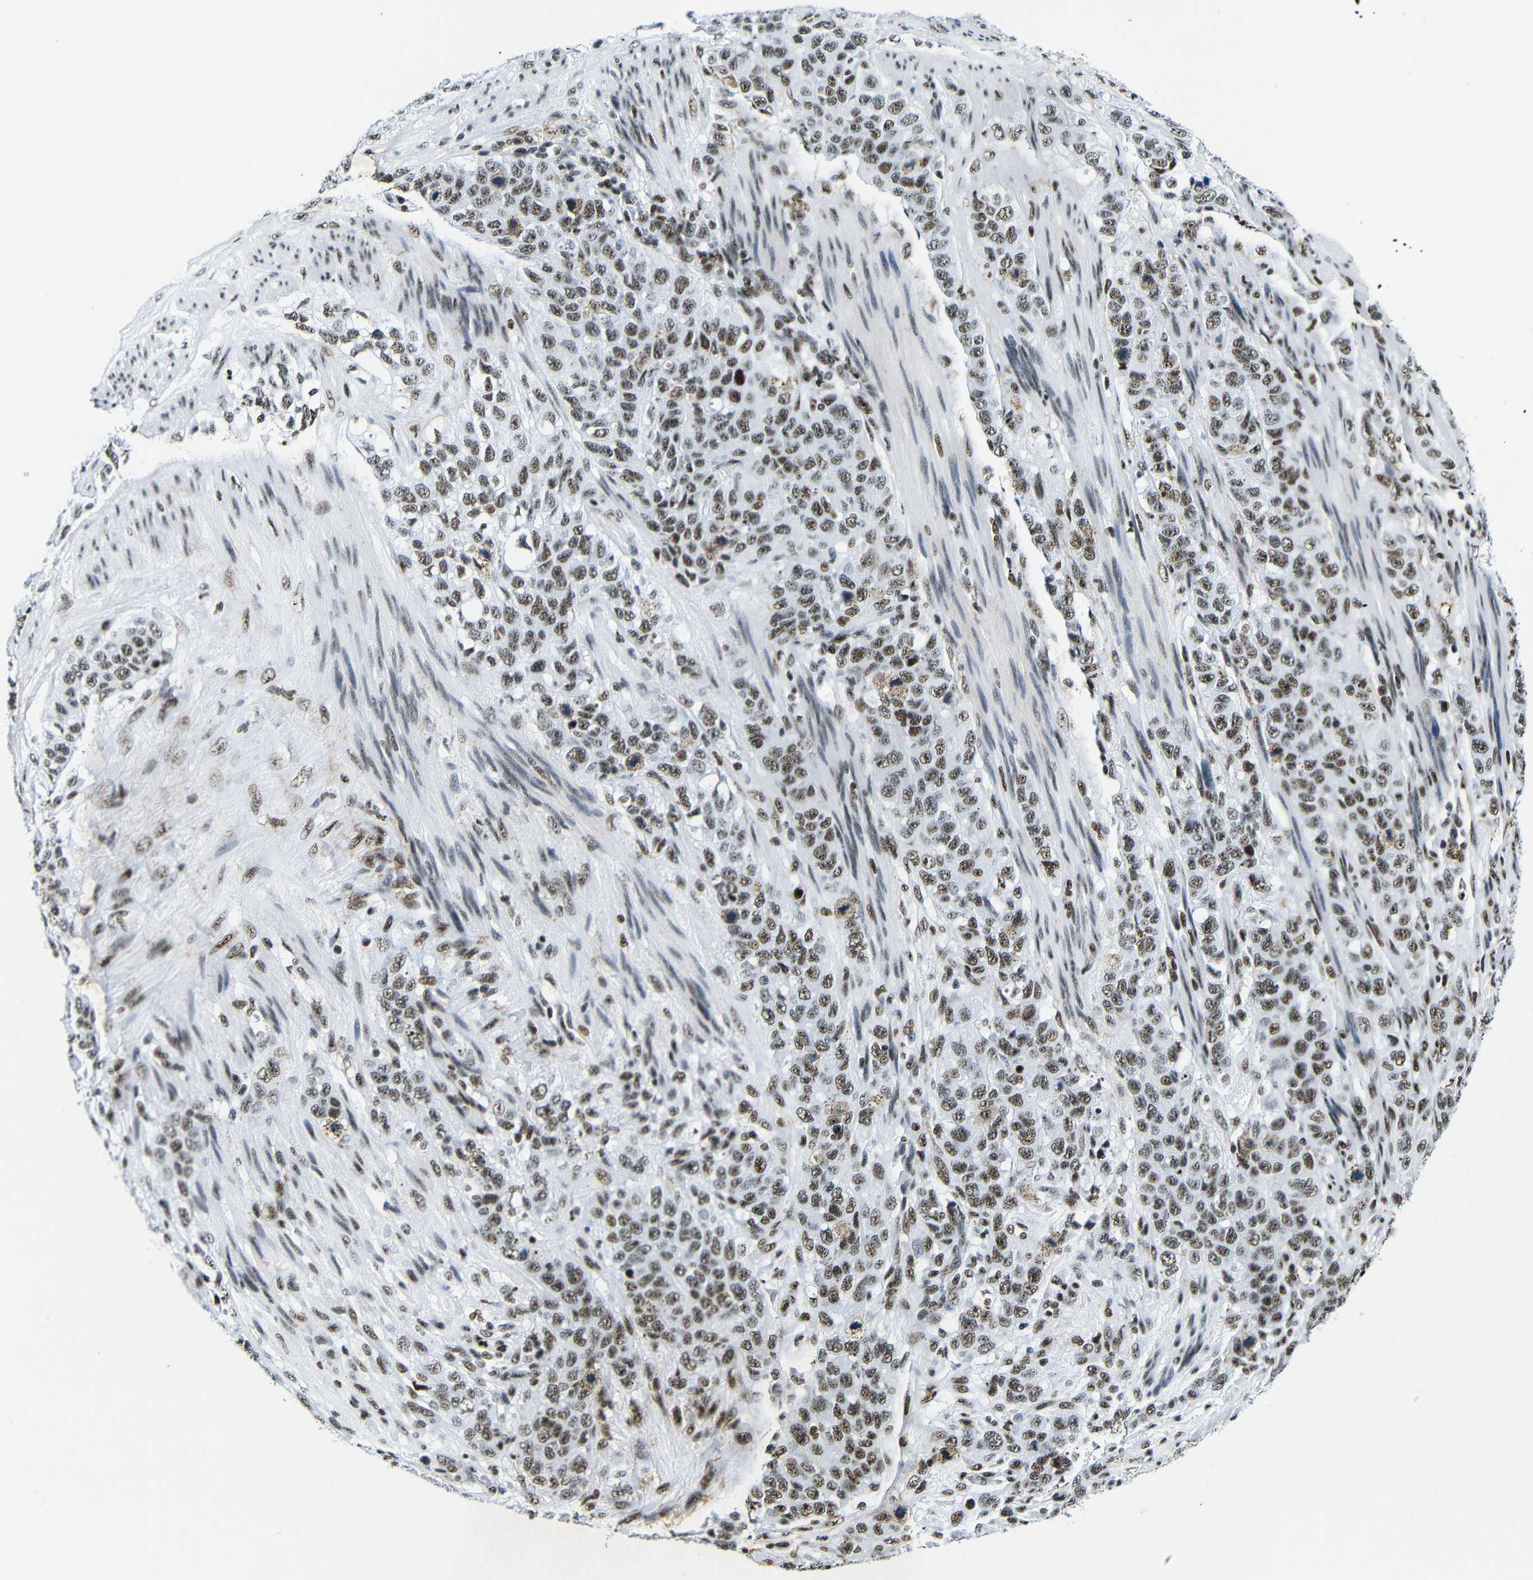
{"staining": {"intensity": "moderate", "quantity": ">75%", "location": "nuclear"}, "tissue": "stomach cancer", "cell_type": "Tumor cells", "image_type": "cancer", "snomed": [{"axis": "morphology", "description": "Adenocarcinoma, NOS"}, {"axis": "topography", "description": "Stomach"}], "caption": "Human stomach cancer (adenocarcinoma) stained with a brown dye shows moderate nuclear positive expression in approximately >75% of tumor cells.", "gene": "SRSF1", "patient": {"sex": "male", "age": 48}}